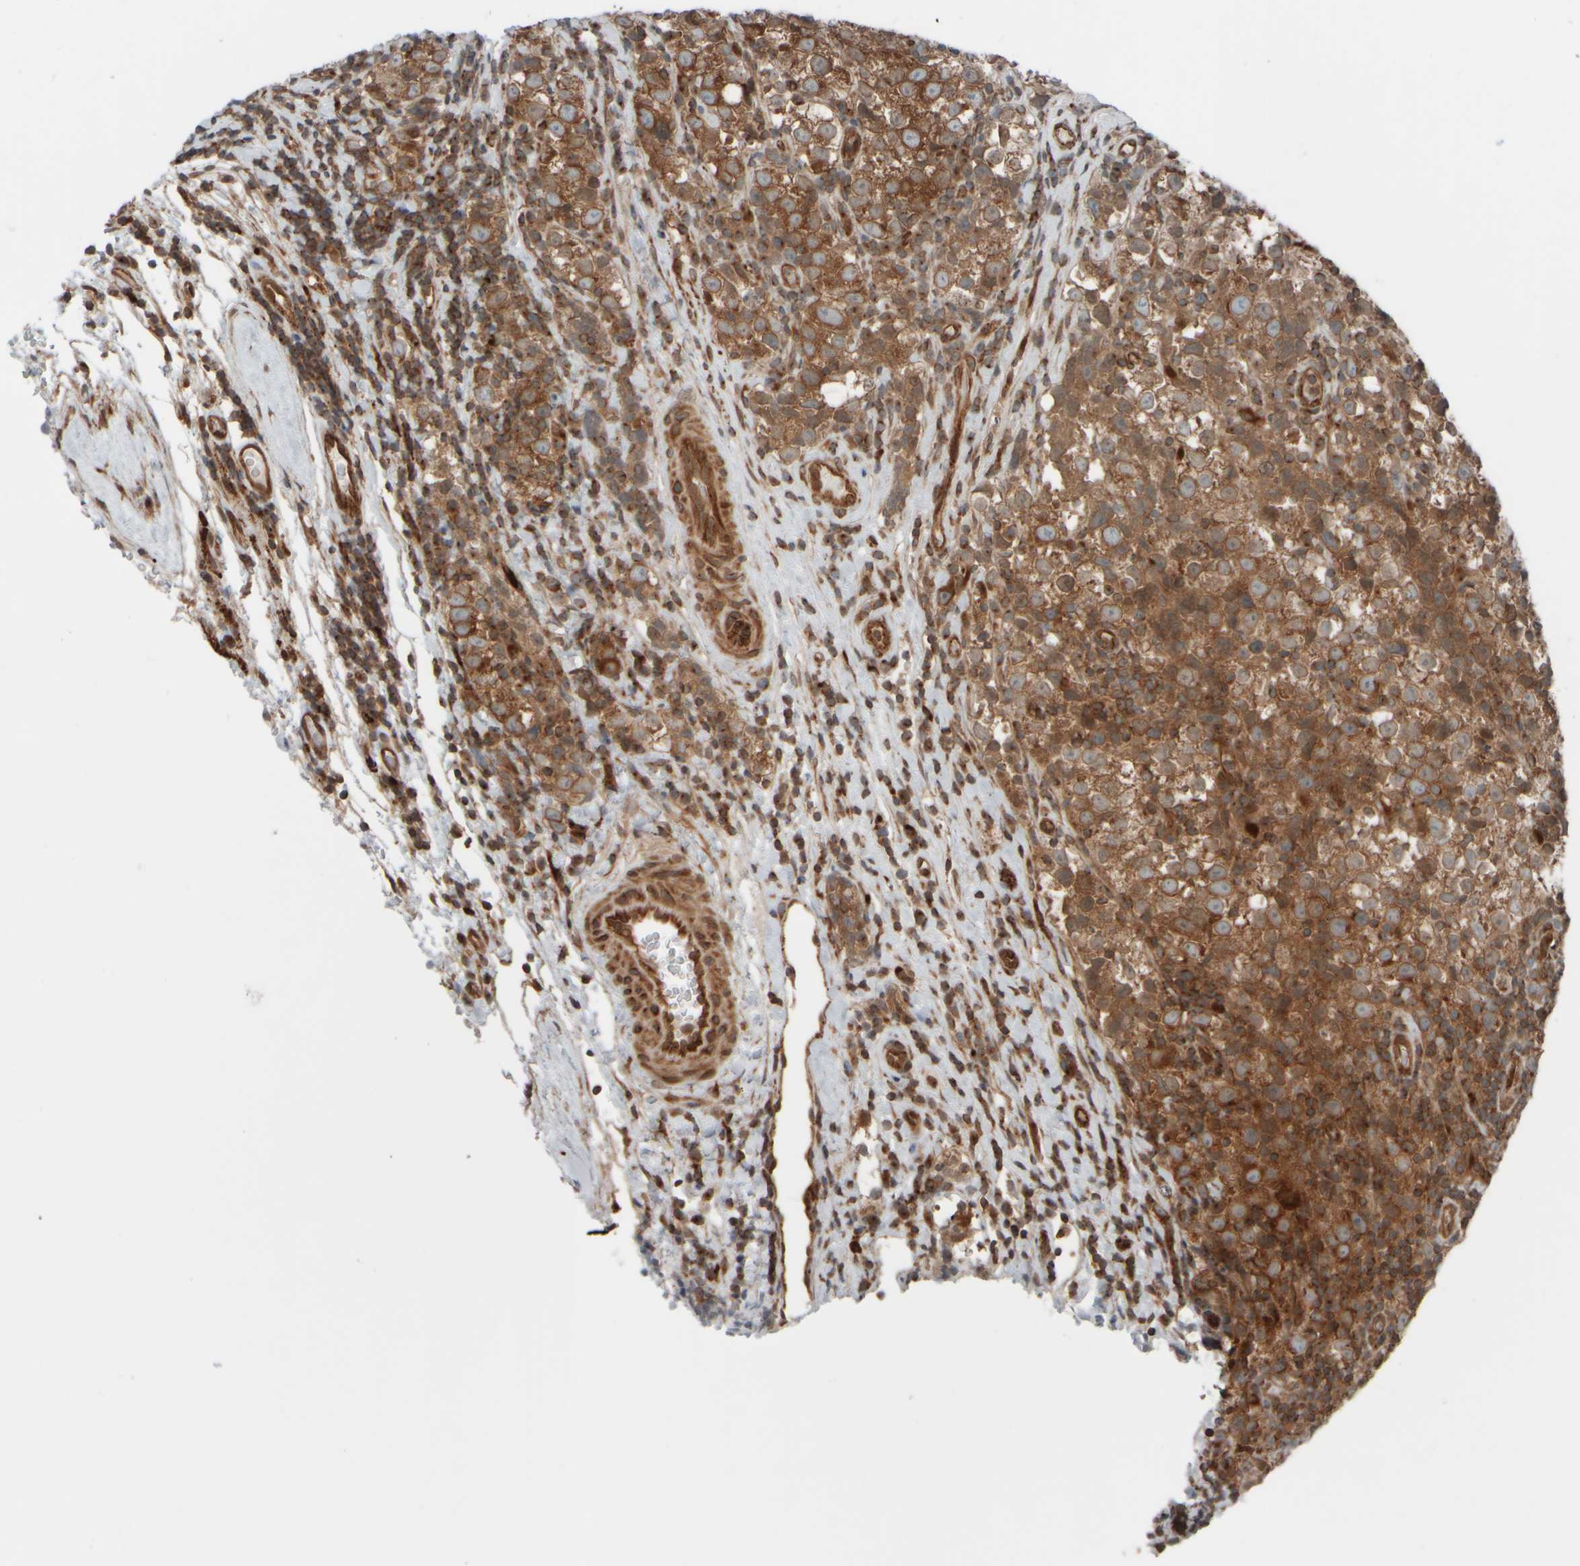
{"staining": {"intensity": "strong", "quantity": ">75%", "location": "cytoplasmic/membranous"}, "tissue": "testis cancer", "cell_type": "Tumor cells", "image_type": "cancer", "snomed": [{"axis": "morphology", "description": "Normal tissue, NOS"}, {"axis": "morphology", "description": "Seminoma, NOS"}, {"axis": "topography", "description": "Testis"}], "caption": "This is an image of IHC staining of testis seminoma, which shows strong positivity in the cytoplasmic/membranous of tumor cells.", "gene": "GIGYF1", "patient": {"sex": "male", "age": 43}}